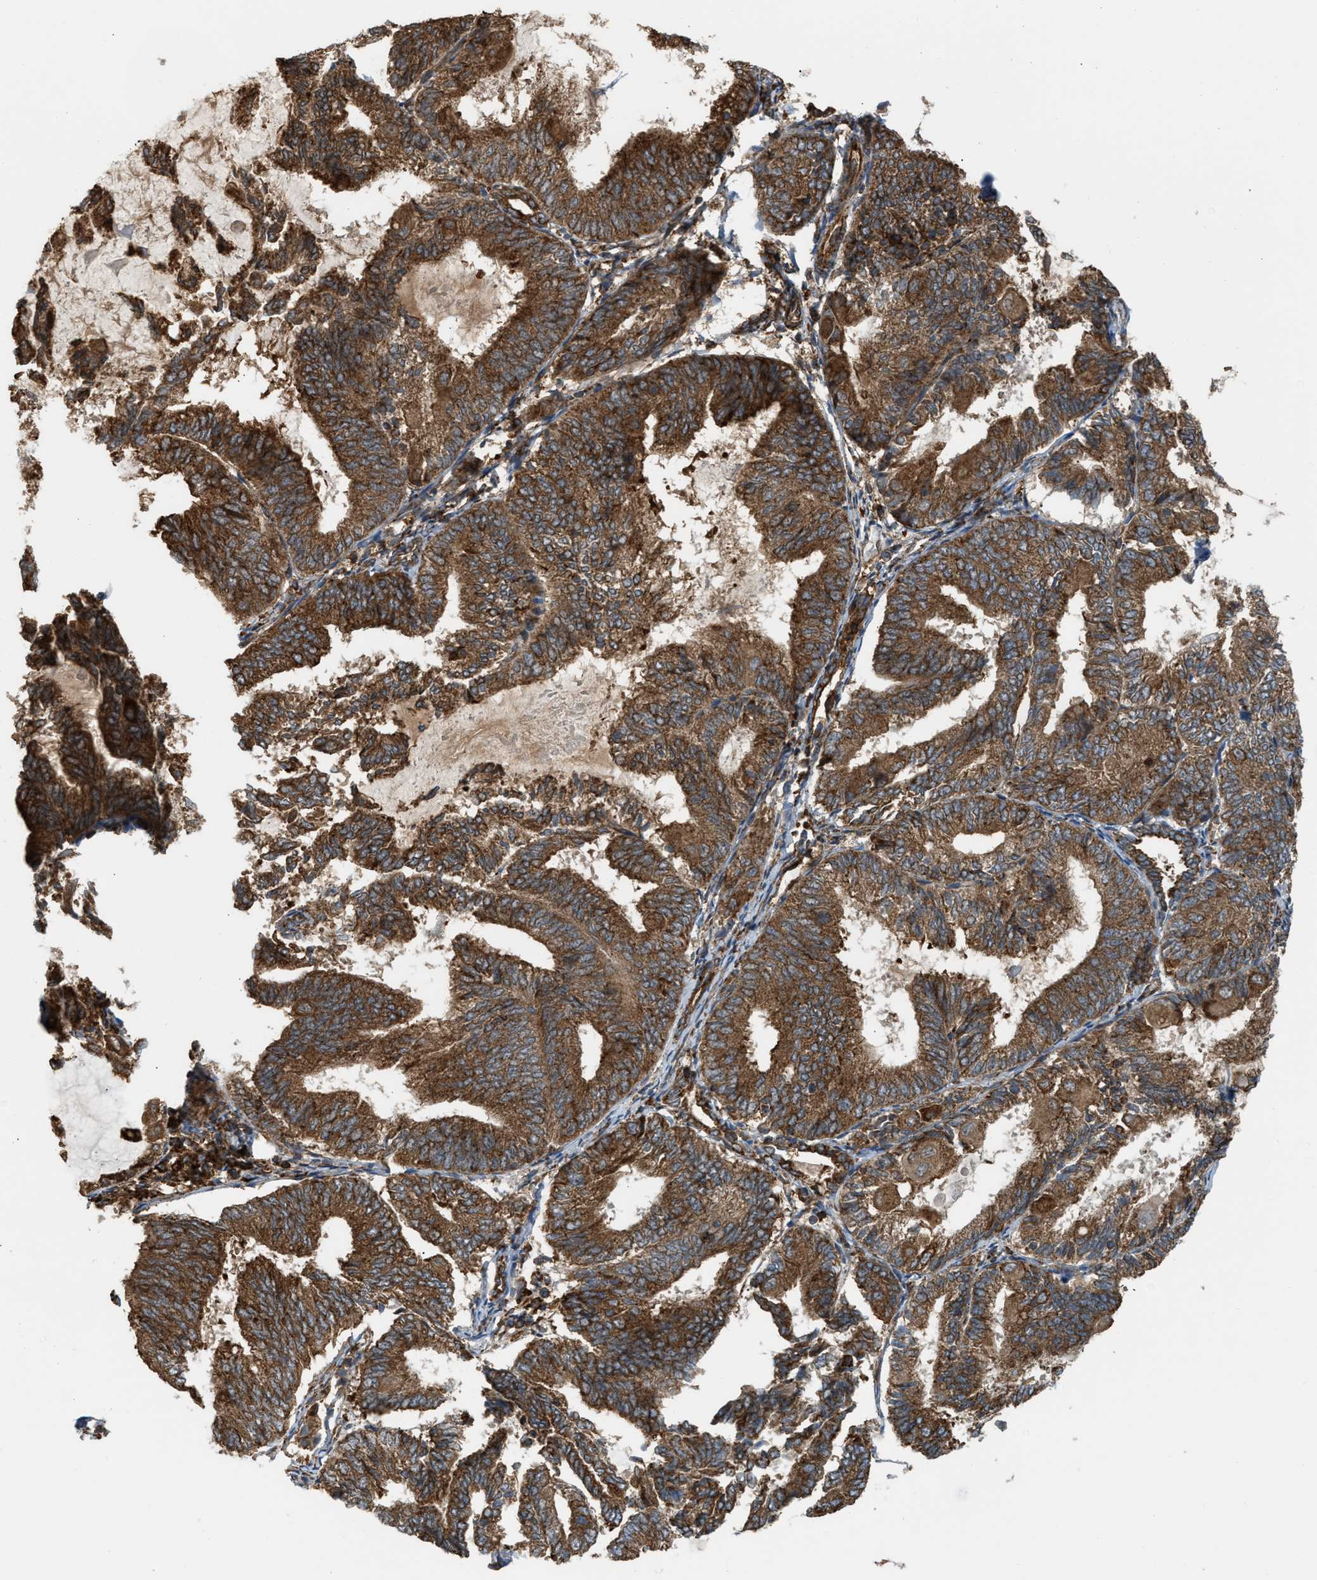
{"staining": {"intensity": "strong", "quantity": ">75%", "location": "cytoplasmic/membranous"}, "tissue": "endometrial cancer", "cell_type": "Tumor cells", "image_type": "cancer", "snomed": [{"axis": "morphology", "description": "Adenocarcinoma, NOS"}, {"axis": "topography", "description": "Endometrium"}], "caption": "Protein staining exhibits strong cytoplasmic/membranous staining in approximately >75% of tumor cells in endometrial adenocarcinoma. (DAB (3,3'-diaminobenzidine) IHC, brown staining for protein, blue staining for nuclei).", "gene": "BAIAP2L1", "patient": {"sex": "female", "age": 81}}